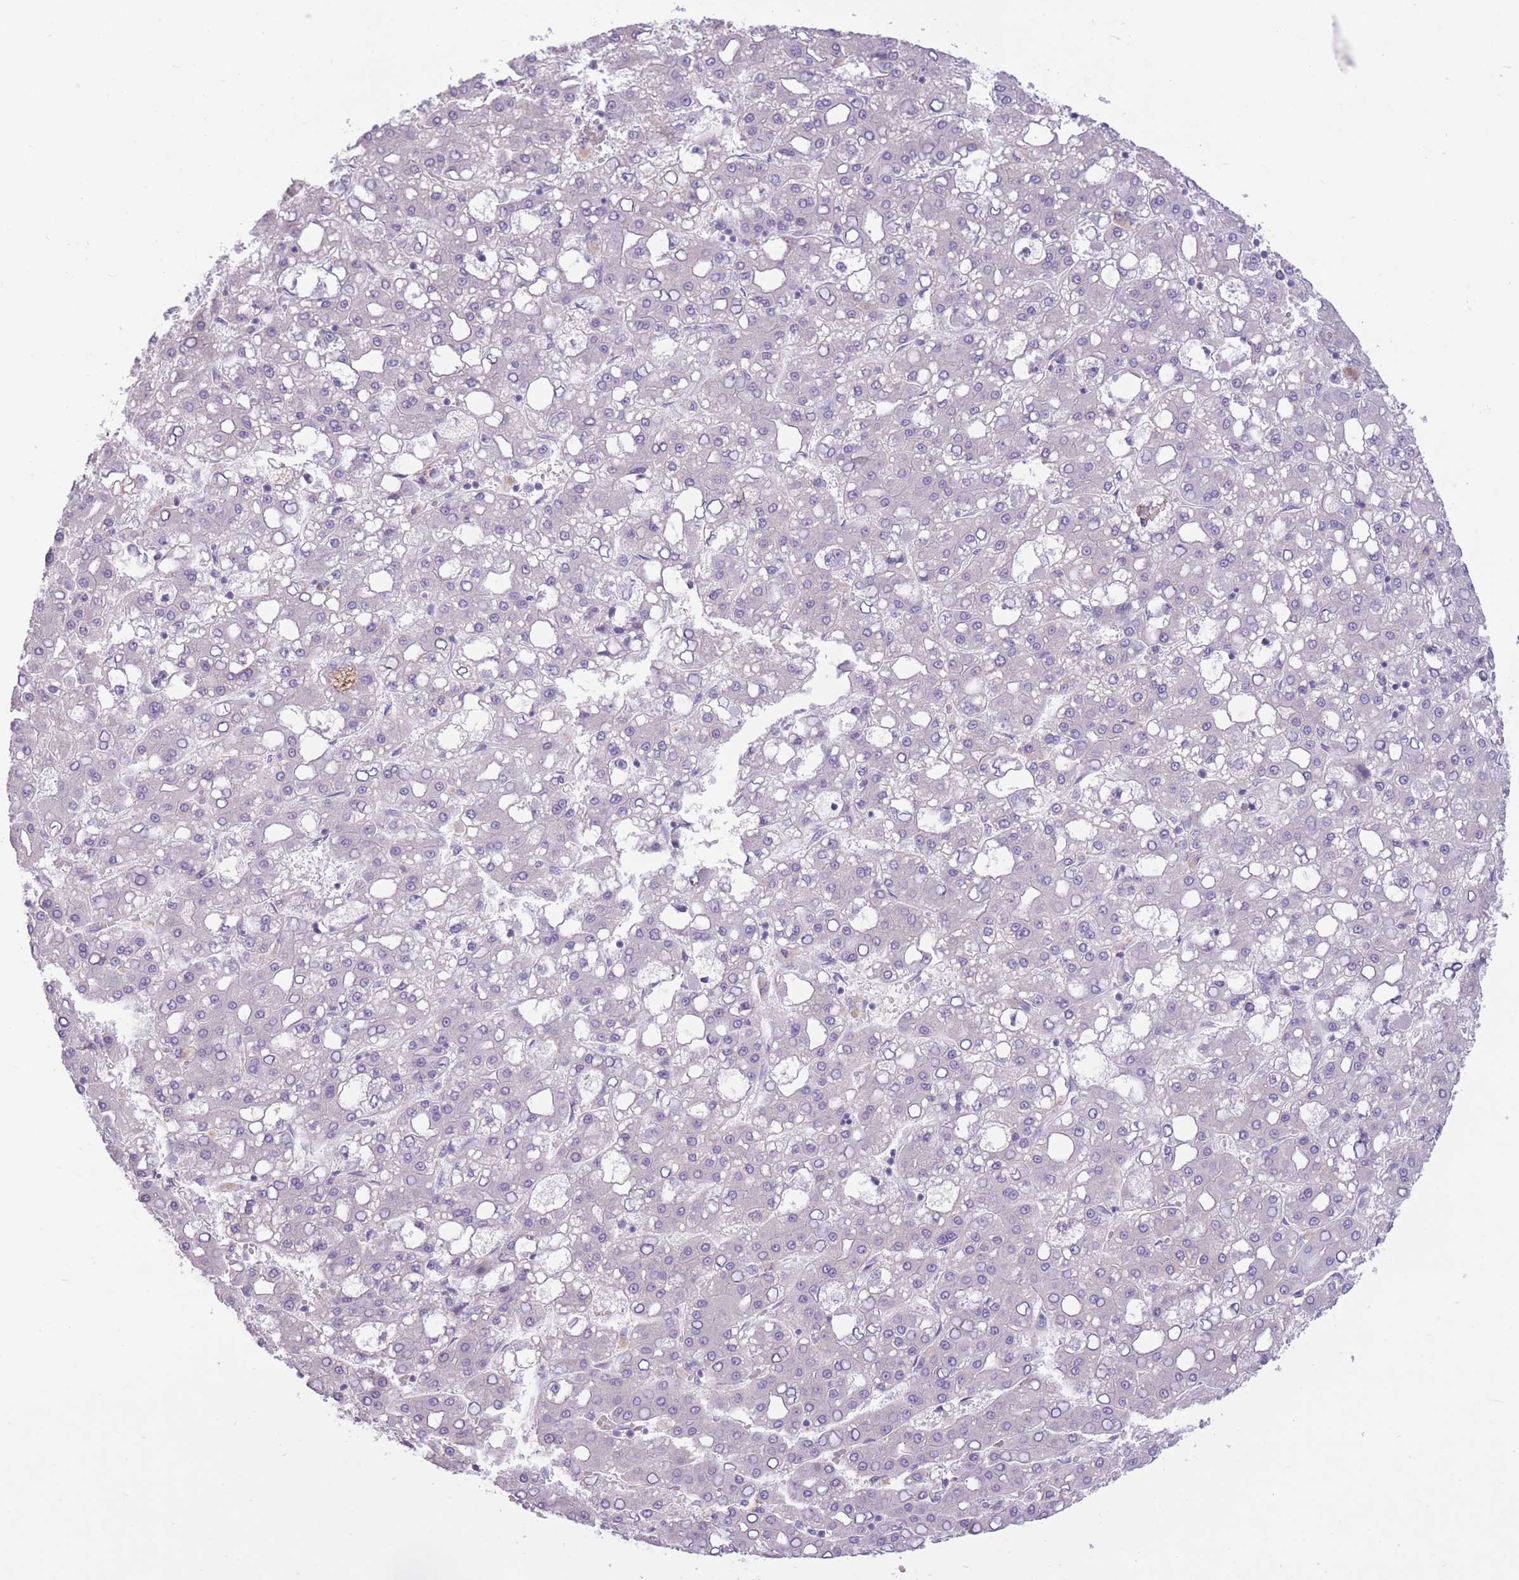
{"staining": {"intensity": "negative", "quantity": "none", "location": "none"}, "tissue": "liver cancer", "cell_type": "Tumor cells", "image_type": "cancer", "snomed": [{"axis": "morphology", "description": "Carcinoma, Hepatocellular, NOS"}, {"axis": "topography", "description": "Liver"}], "caption": "A micrograph of human liver hepatocellular carcinoma is negative for staining in tumor cells. (DAB immunohistochemistry (IHC) visualized using brightfield microscopy, high magnification).", "gene": "WDR70", "patient": {"sex": "male", "age": 65}}